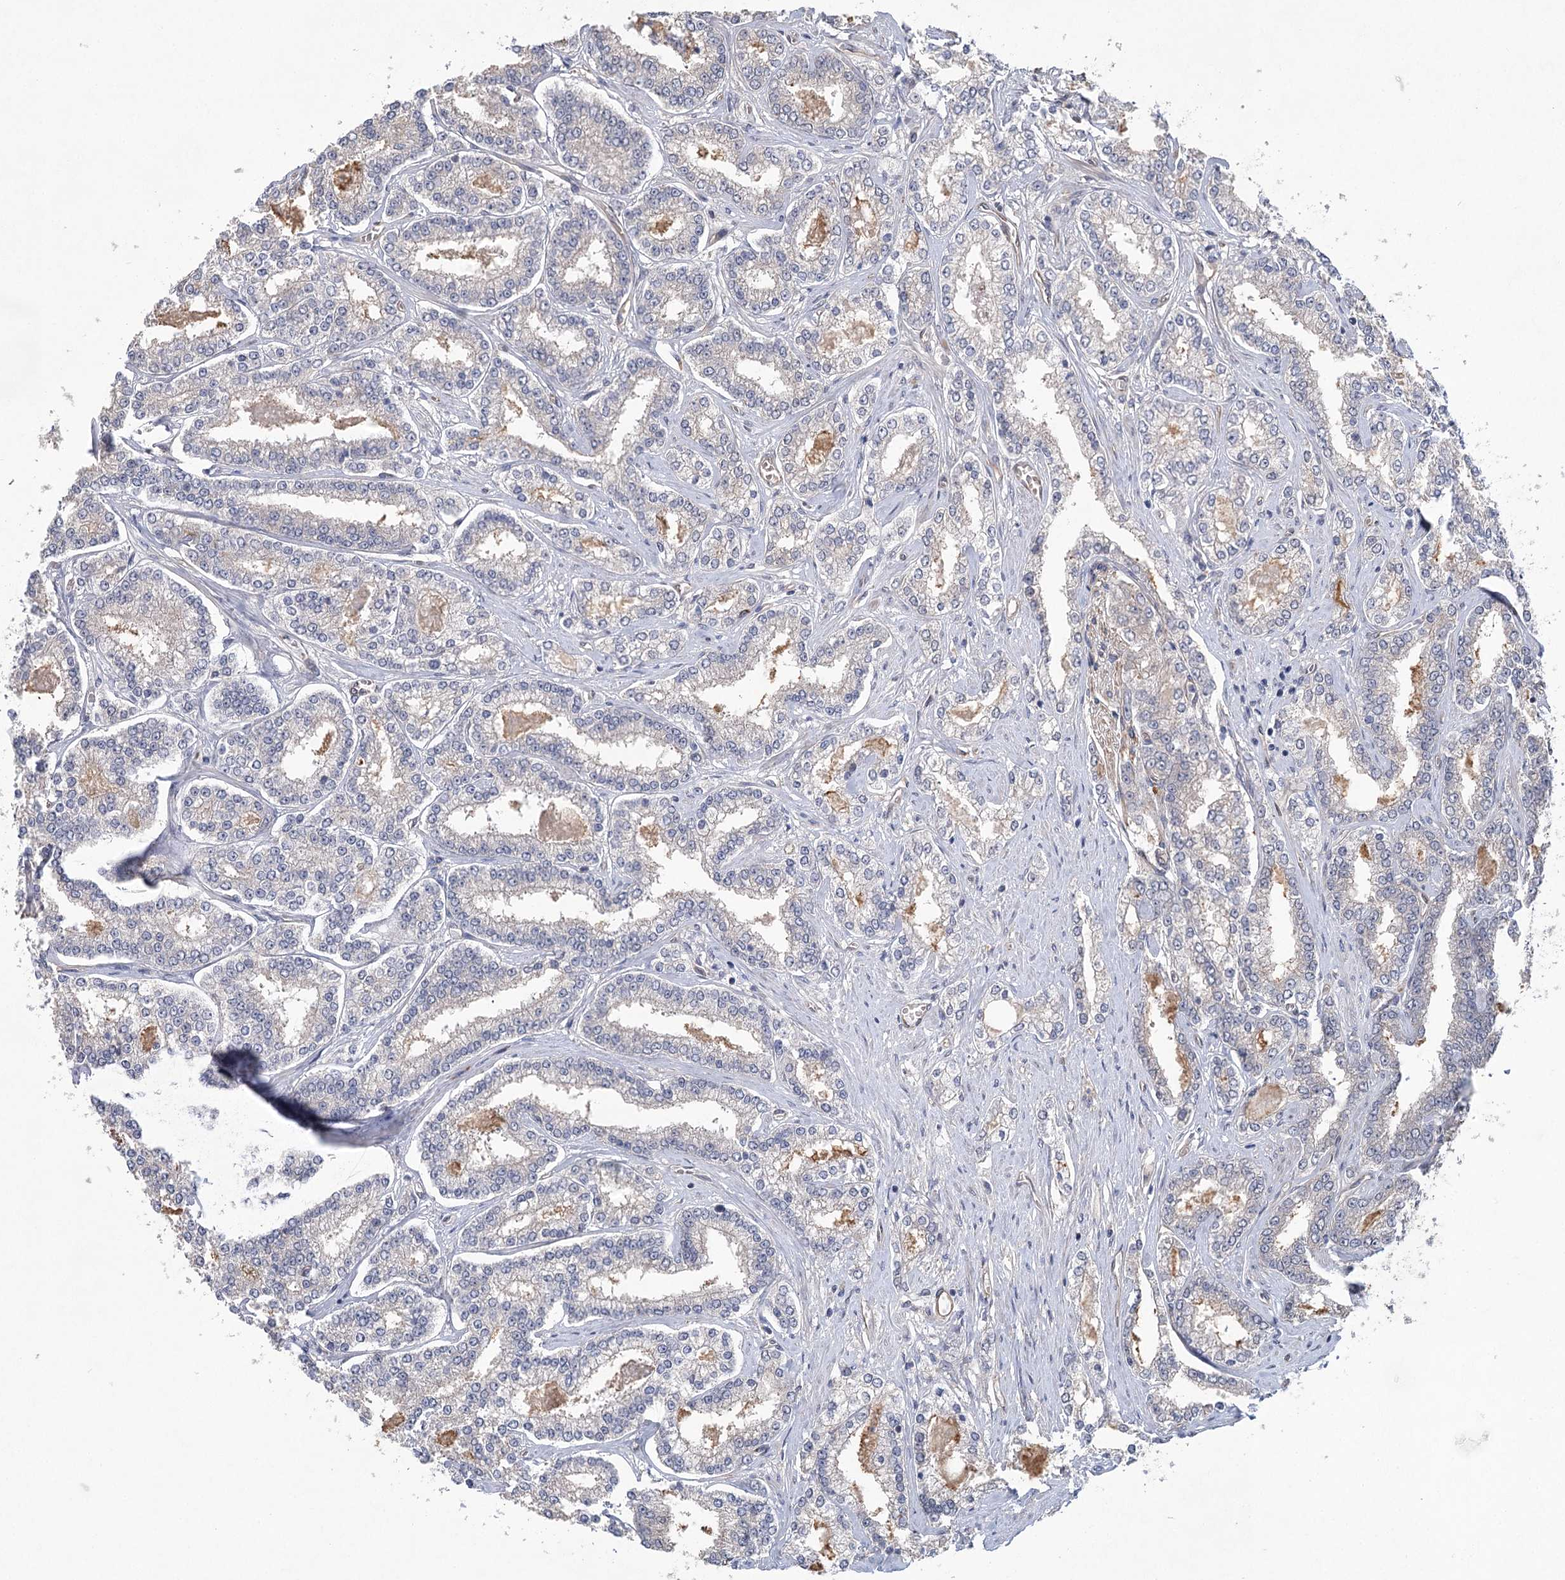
{"staining": {"intensity": "negative", "quantity": "none", "location": "none"}, "tissue": "prostate cancer", "cell_type": "Tumor cells", "image_type": "cancer", "snomed": [{"axis": "morphology", "description": "Normal tissue, NOS"}, {"axis": "morphology", "description": "Adenocarcinoma, High grade"}, {"axis": "topography", "description": "Prostate"}], "caption": "IHC of human prostate cancer reveals no positivity in tumor cells. (DAB immunohistochemistry with hematoxylin counter stain).", "gene": "RWDD4", "patient": {"sex": "male", "age": 83}}